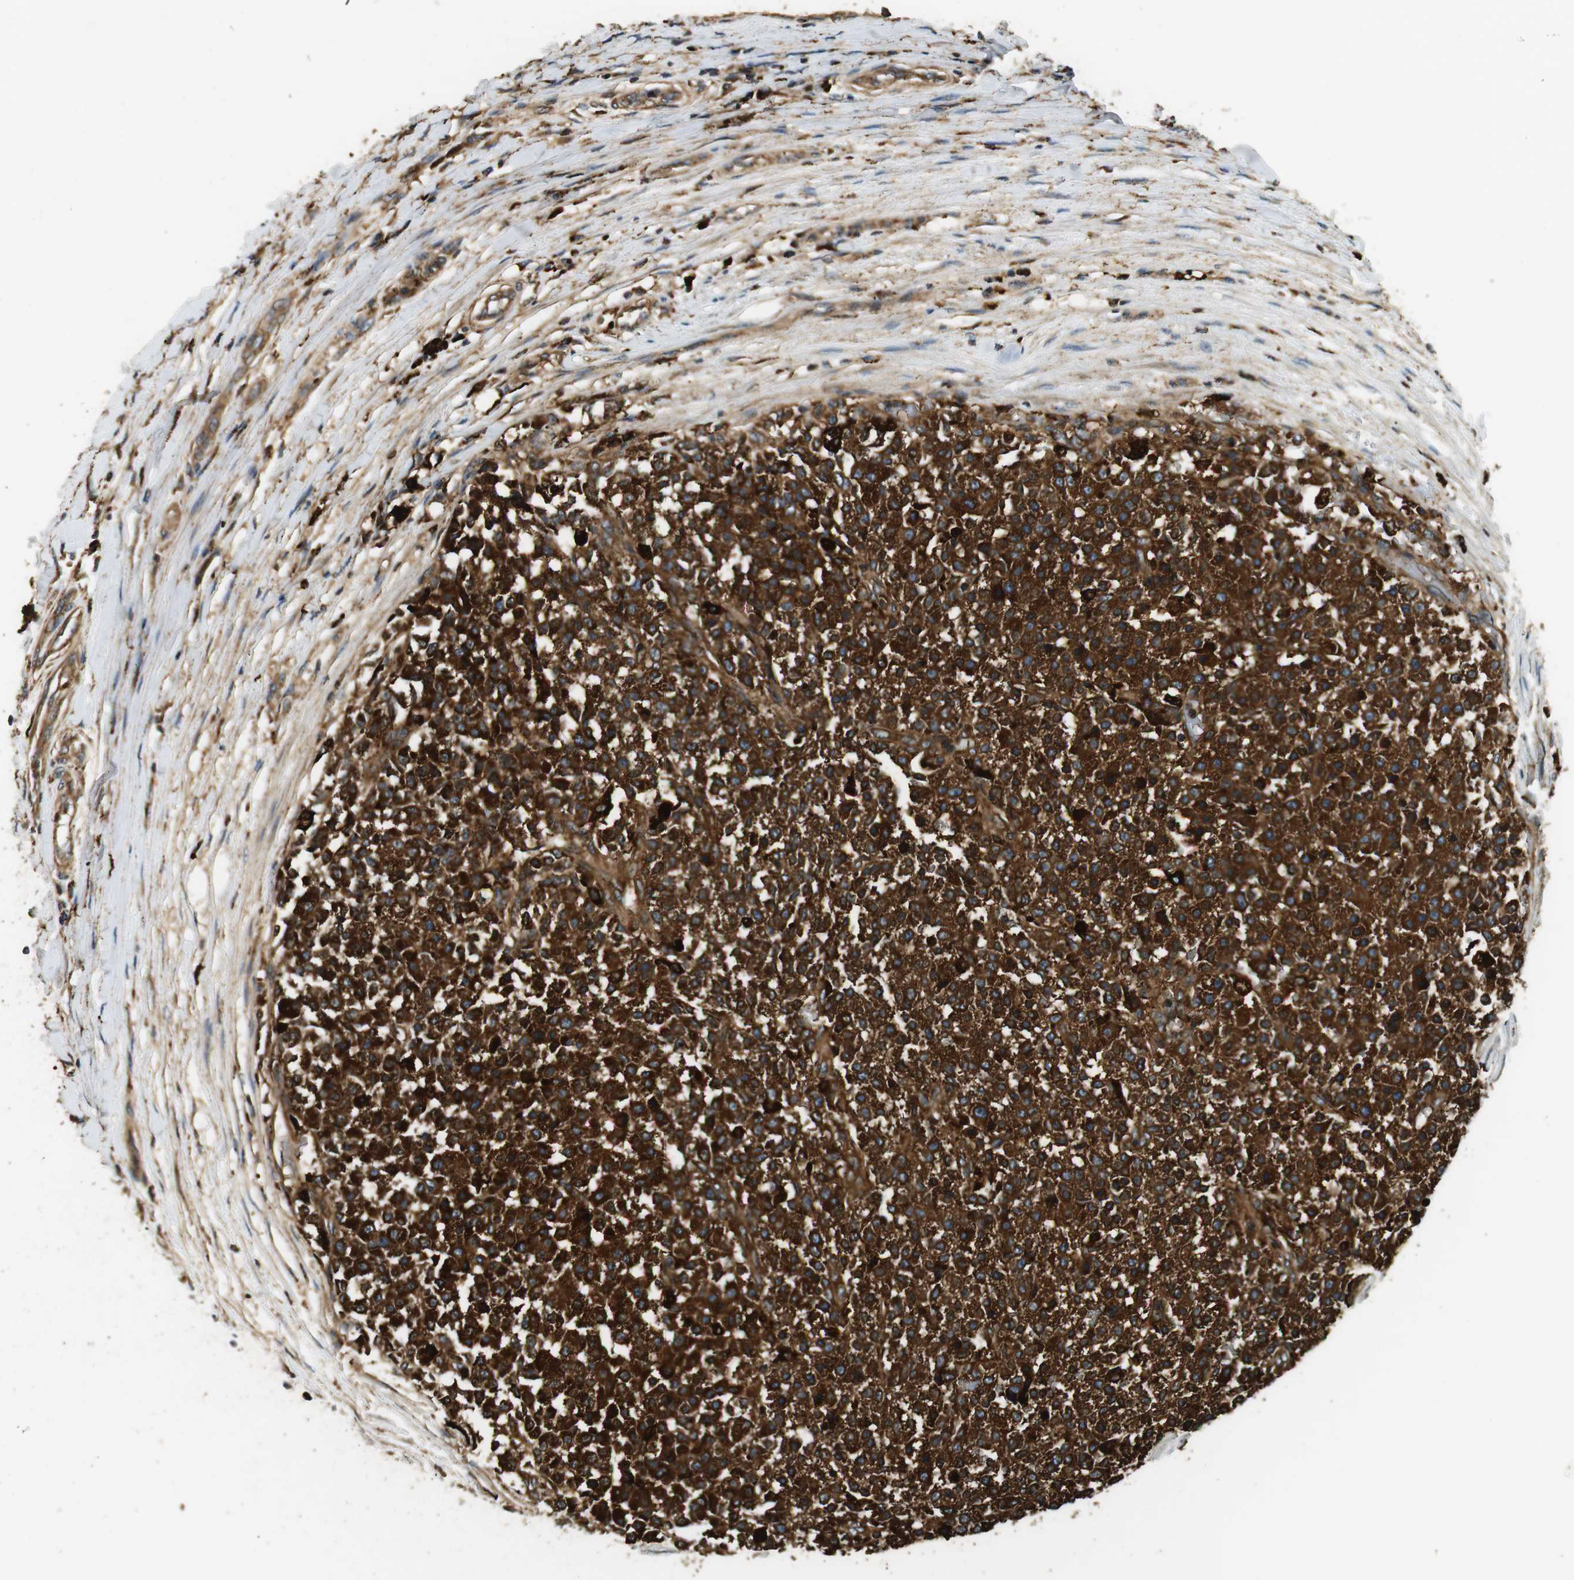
{"staining": {"intensity": "strong", "quantity": ">75%", "location": "cytoplasmic/membranous"}, "tissue": "testis cancer", "cell_type": "Tumor cells", "image_type": "cancer", "snomed": [{"axis": "morphology", "description": "Seminoma, NOS"}, {"axis": "topography", "description": "Testis"}], "caption": "Tumor cells display high levels of strong cytoplasmic/membranous positivity in approximately >75% of cells in testis cancer. (Stains: DAB (3,3'-diaminobenzidine) in brown, nuclei in blue, Microscopy: brightfield microscopy at high magnification).", "gene": "TXNRD1", "patient": {"sex": "male", "age": 59}}